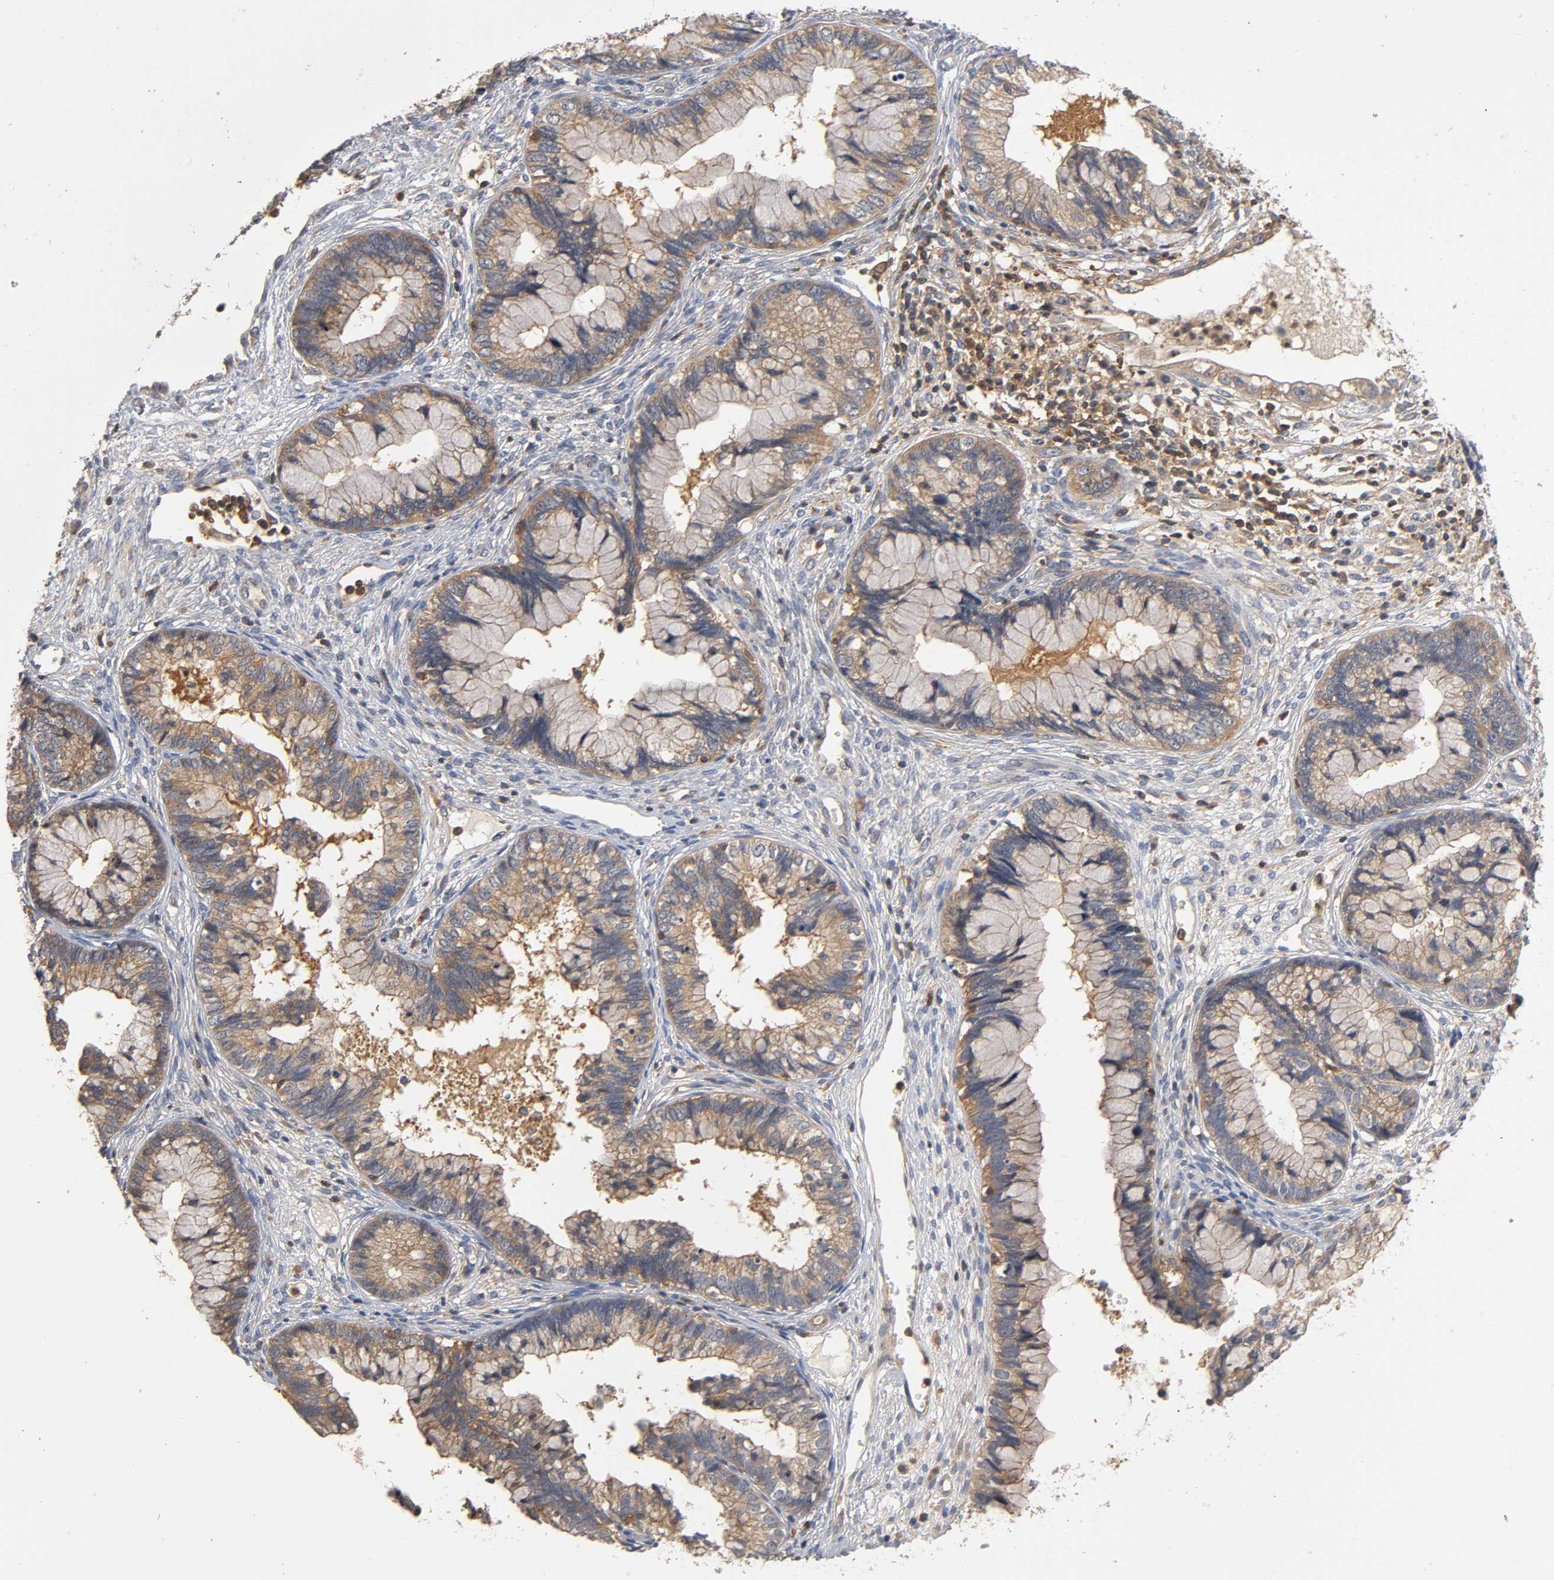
{"staining": {"intensity": "moderate", "quantity": ">75%", "location": "cytoplasmic/membranous"}, "tissue": "cervical cancer", "cell_type": "Tumor cells", "image_type": "cancer", "snomed": [{"axis": "morphology", "description": "Adenocarcinoma, NOS"}, {"axis": "topography", "description": "Cervix"}], "caption": "Cervical cancer stained for a protein reveals moderate cytoplasmic/membranous positivity in tumor cells. (IHC, brightfield microscopy, high magnification).", "gene": "ACTR2", "patient": {"sex": "female", "age": 44}}